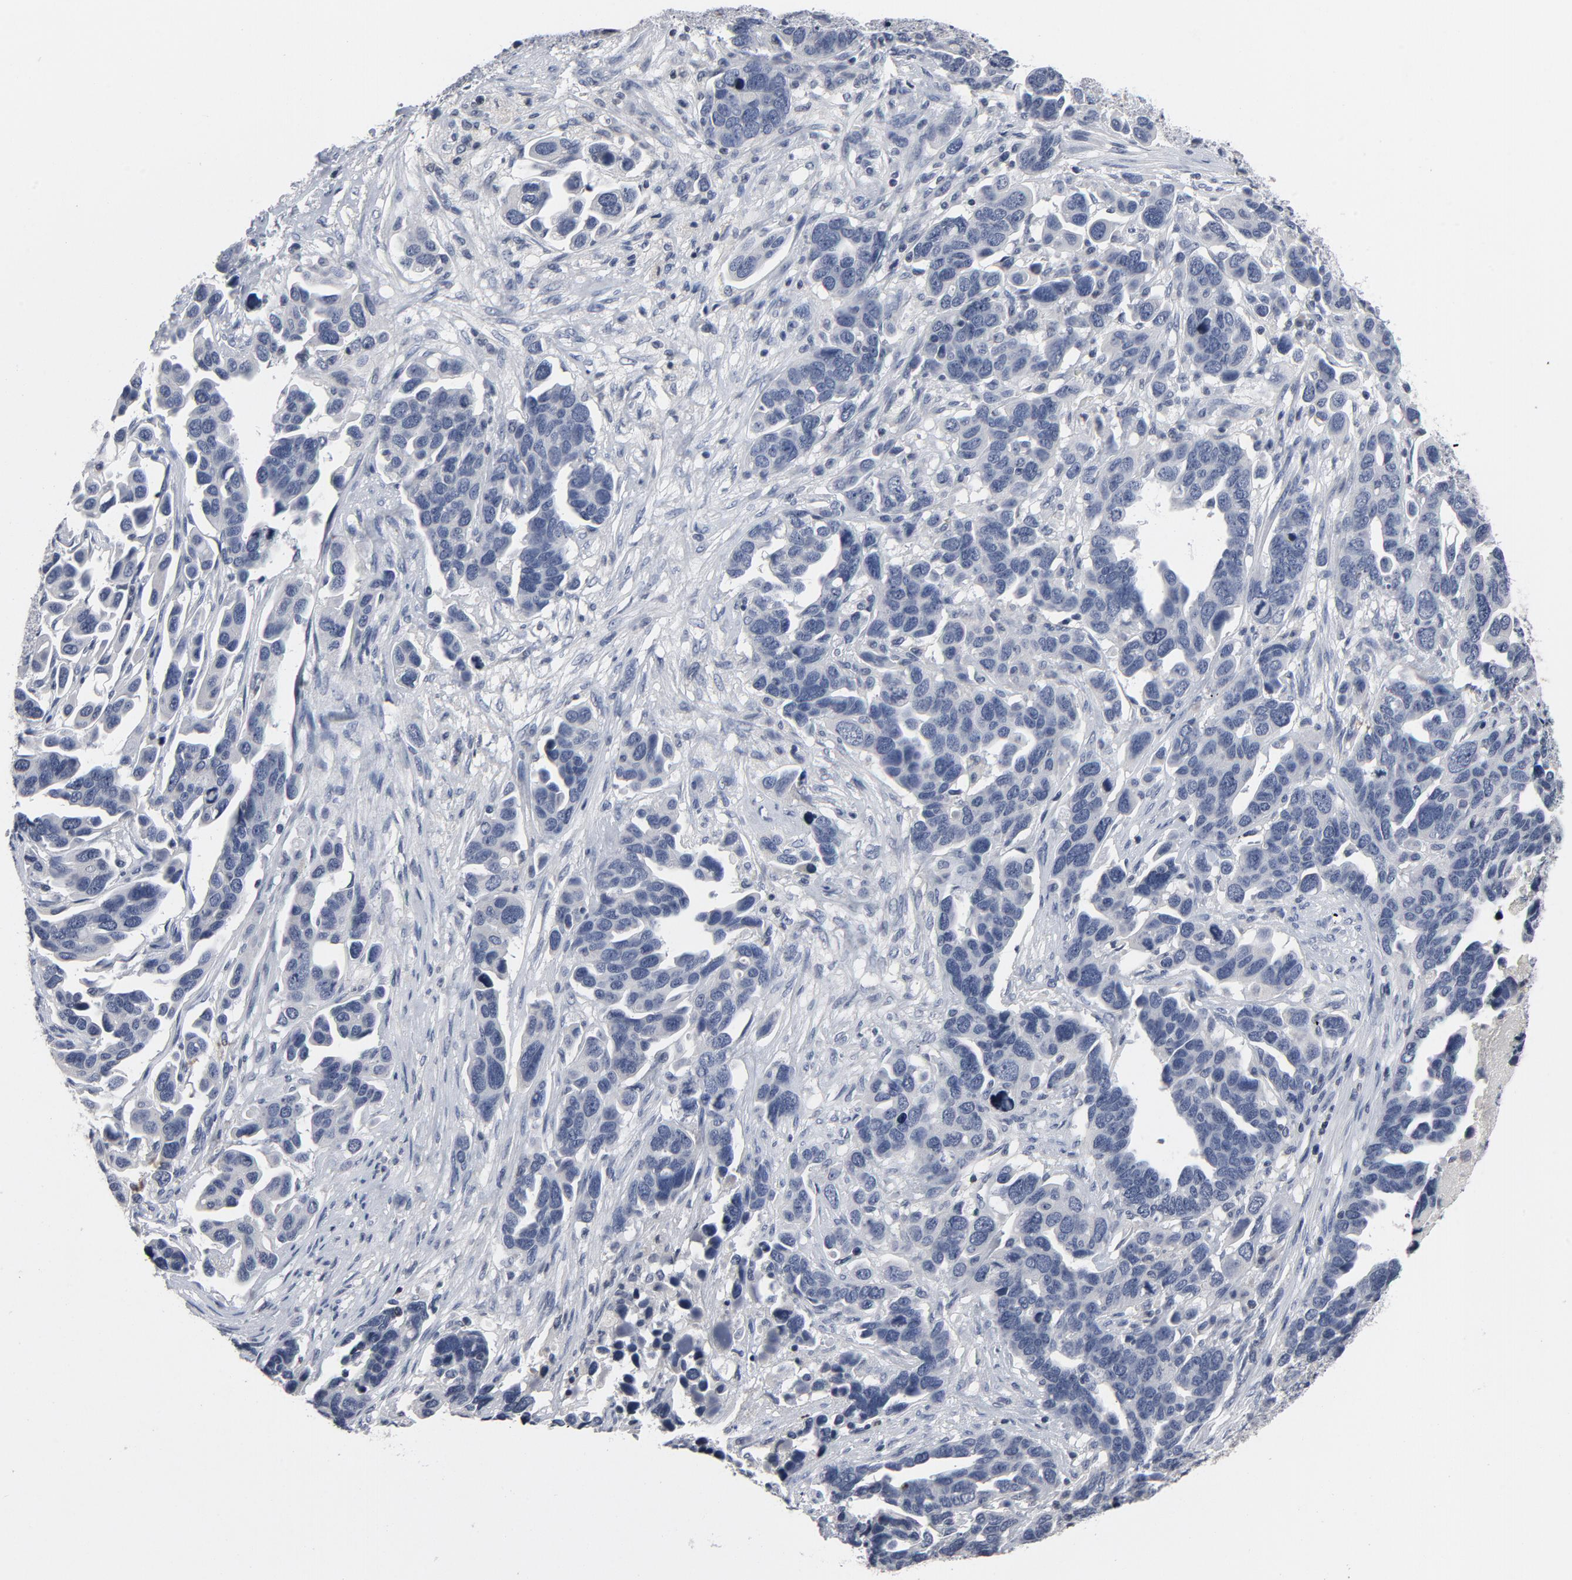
{"staining": {"intensity": "negative", "quantity": "none", "location": "none"}, "tissue": "ovarian cancer", "cell_type": "Tumor cells", "image_type": "cancer", "snomed": [{"axis": "morphology", "description": "Cystadenocarcinoma, serous, NOS"}, {"axis": "topography", "description": "Ovary"}], "caption": "Ovarian cancer stained for a protein using IHC exhibits no positivity tumor cells.", "gene": "TCL1A", "patient": {"sex": "female", "age": 54}}